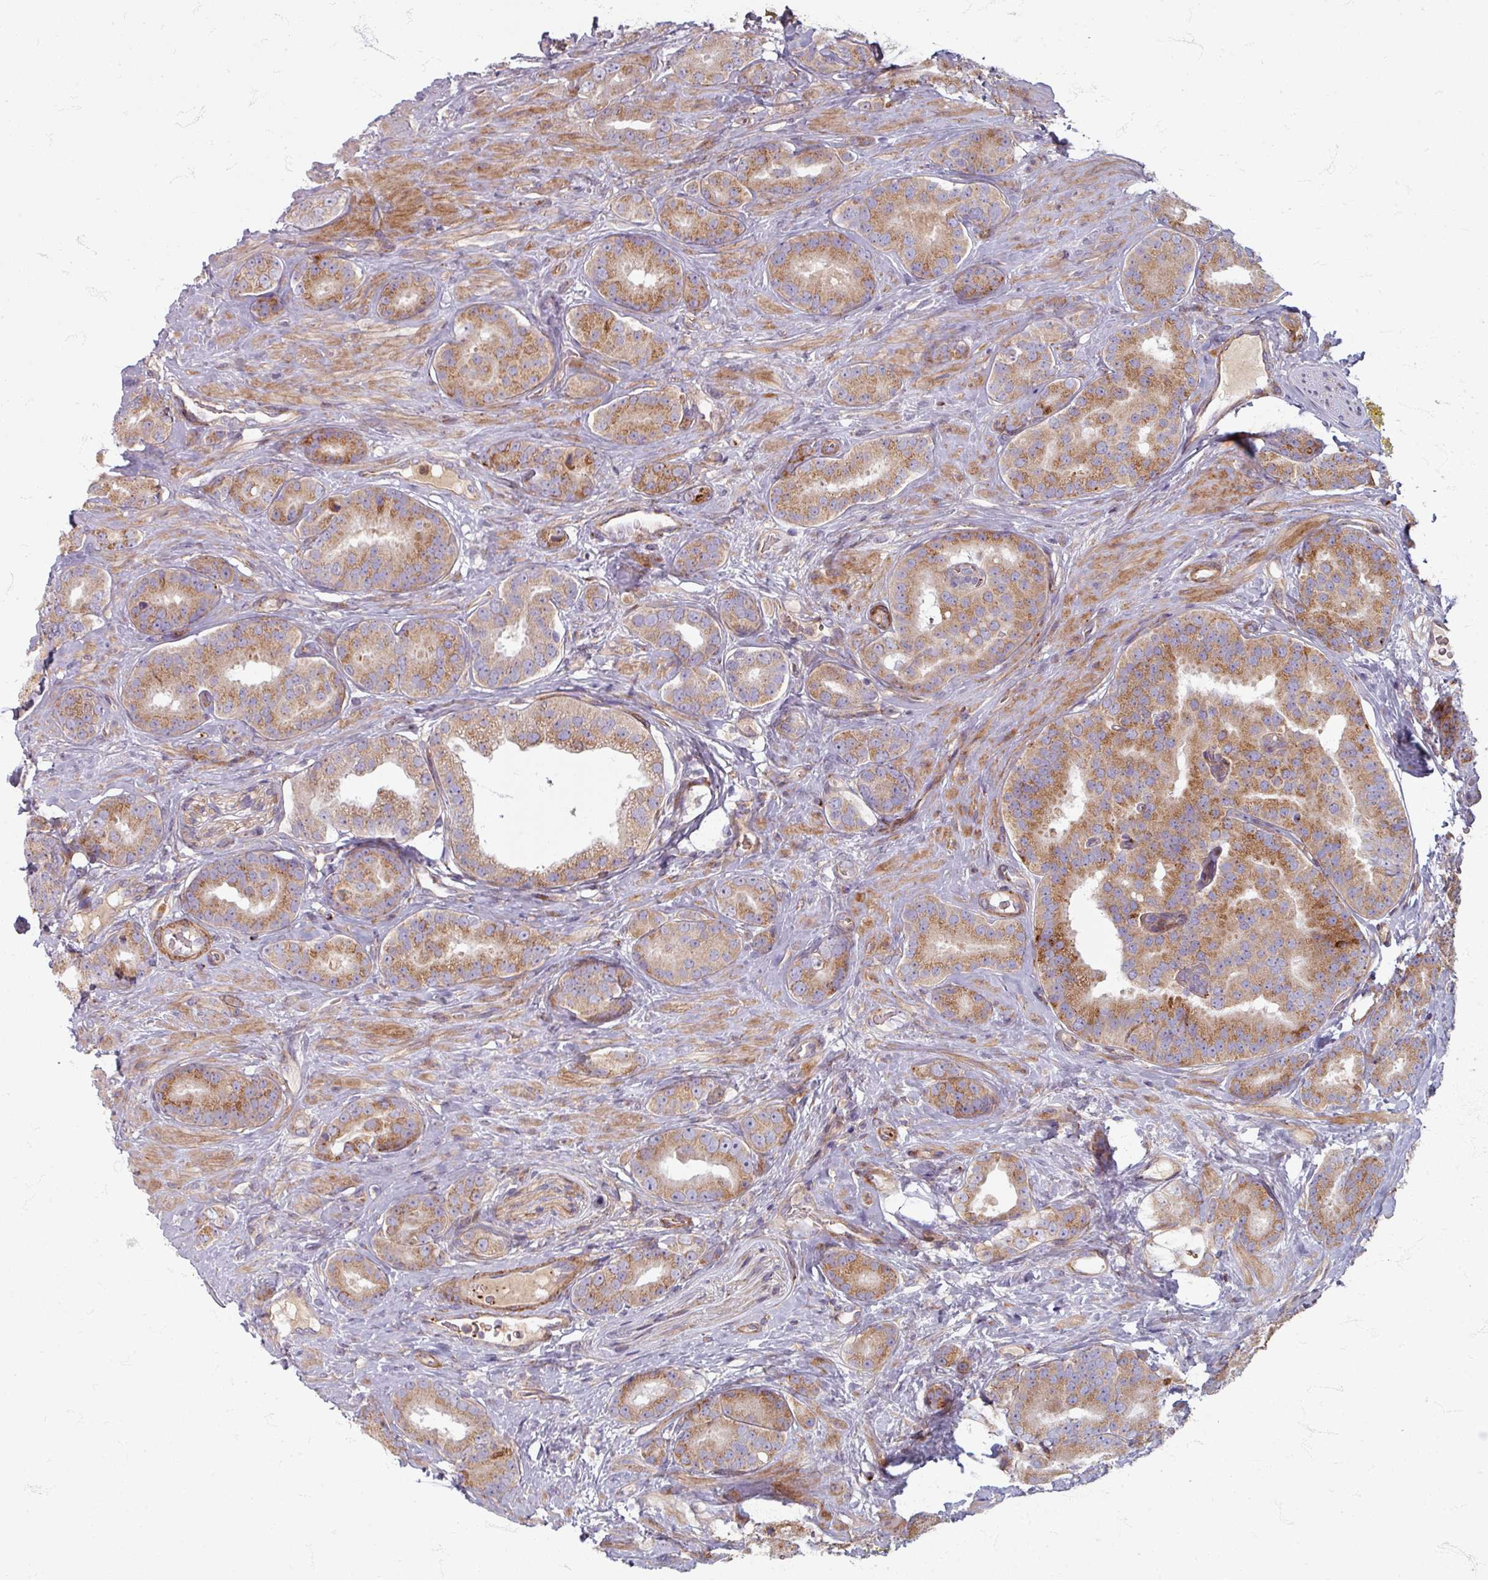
{"staining": {"intensity": "moderate", "quantity": ">75%", "location": "cytoplasmic/membranous"}, "tissue": "prostate cancer", "cell_type": "Tumor cells", "image_type": "cancer", "snomed": [{"axis": "morphology", "description": "Adenocarcinoma, High grade"}, {"axis": "topography", "description": "Prostate"}], "caption": "Human prostate adenocarcinoma (high-grade) stained with a protein marker shows moderate staining in tumor cells.", "gene": "GABARAPL1", "patient": {"sex": "male", "age": 63}}